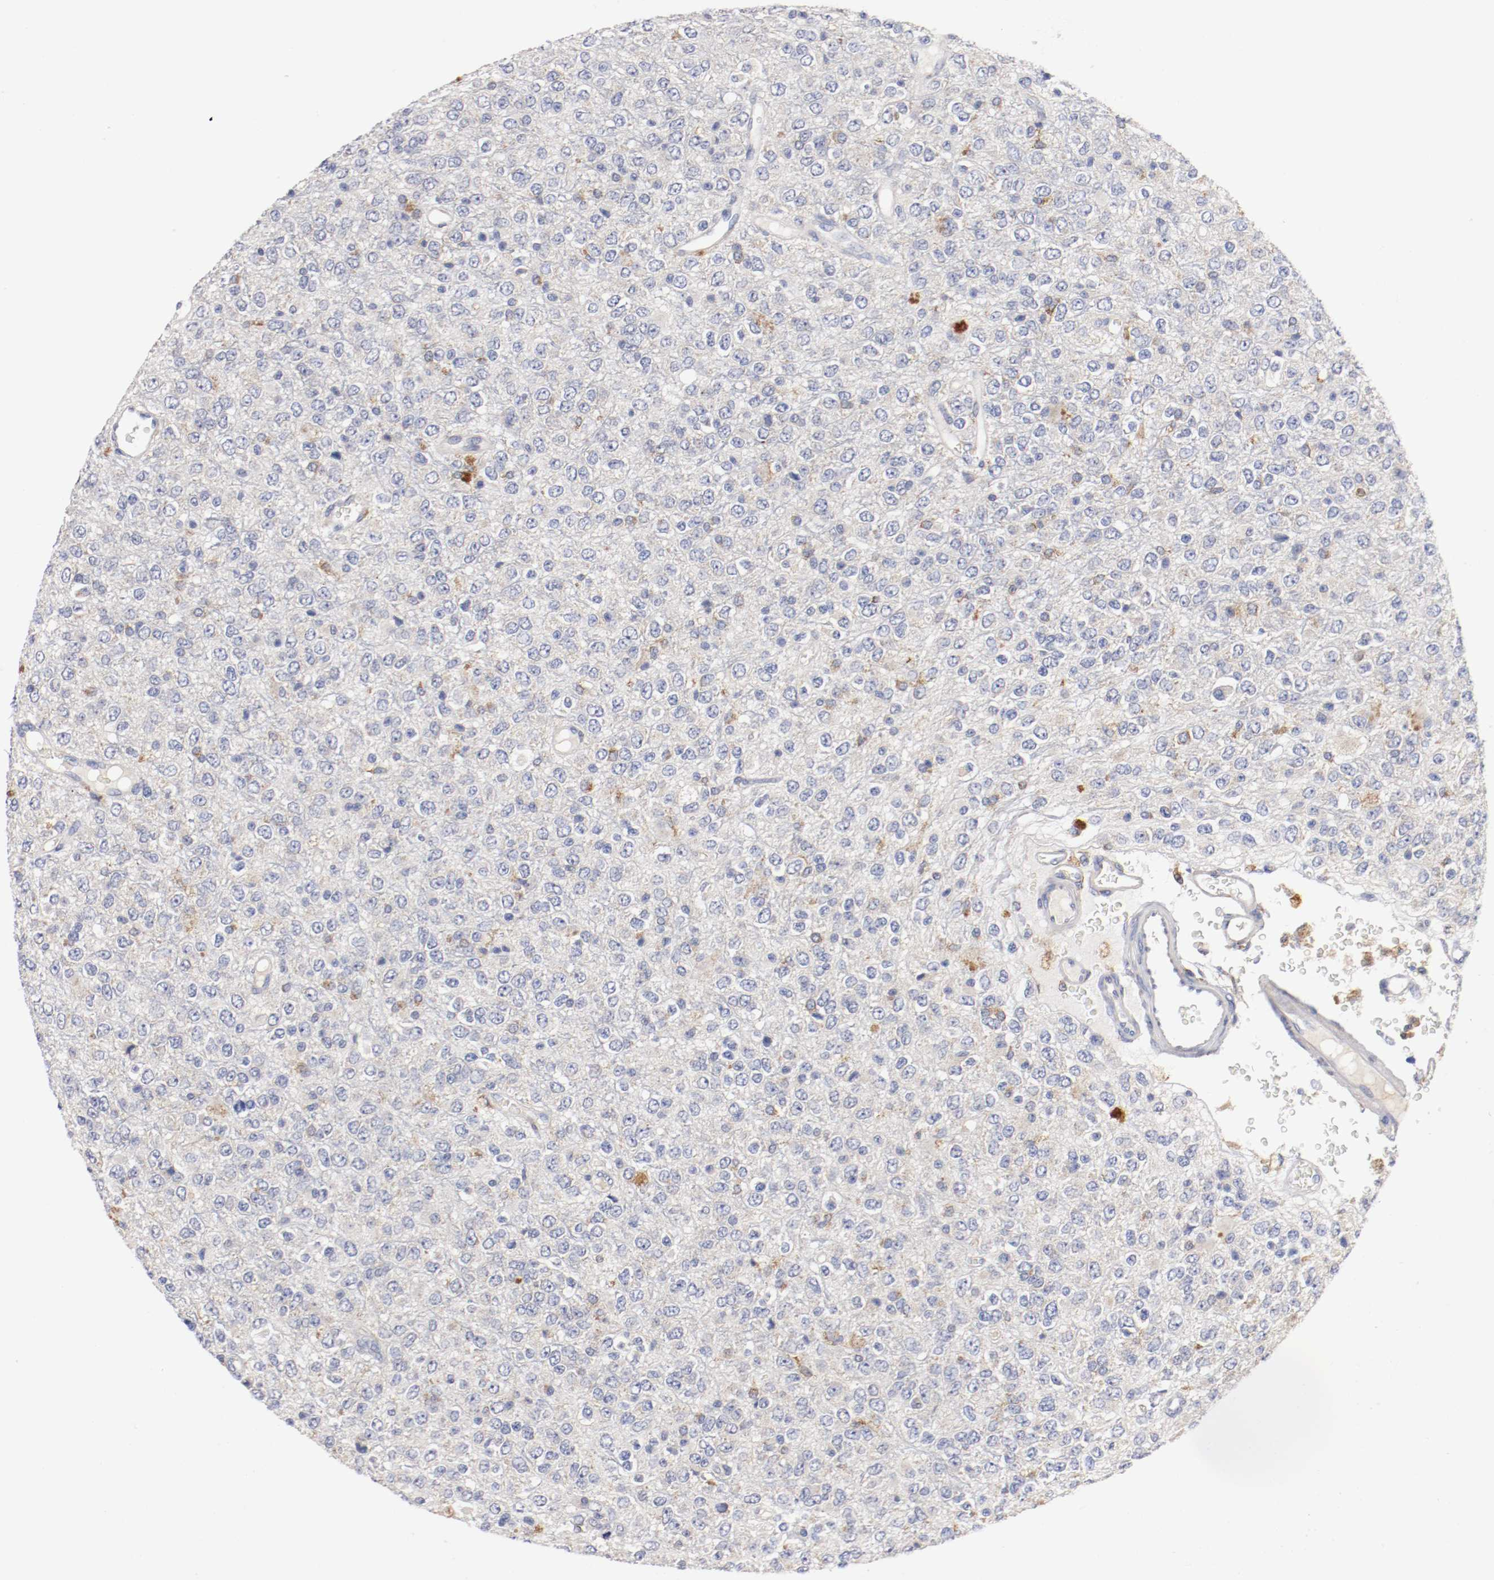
{"staining": {"intensity": "weak", "quantity": "<25%", "location": "cytoplasmic/membranous"}, "tissue": "glioma", "cell_type": "Tumor cells", "image_type": "cancer", "snomed": [{"axis": "morphology", "description": "Glioma, malignant, High grade"}, {"axis": "topography", "description": "pancreas cauda"}], "caption": "This is a micrograph of IHC staining of glioma, which shows no staining in tumor cells.", "gene": "TRAF2", "patient": {"sex": "male", "age": 60}}